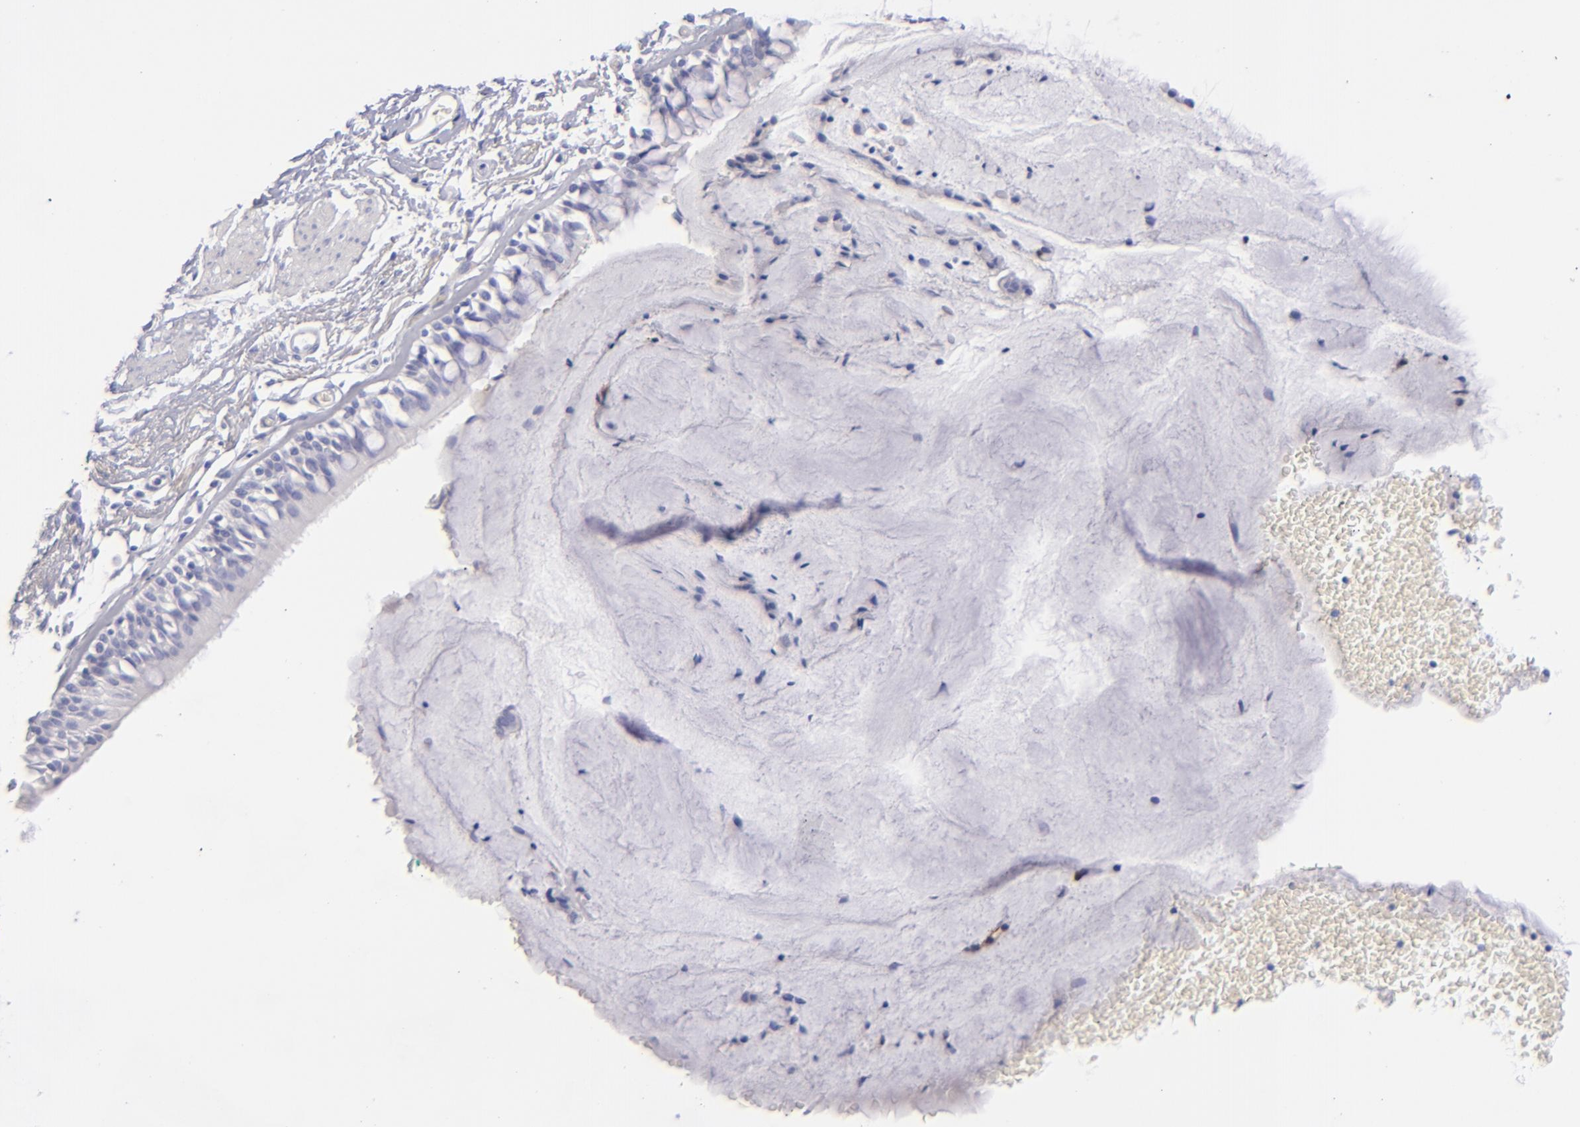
{"staining": {"intensity": "negative", "quantity": "none", "location": "none"}, "tissue": "bronchus", "cell_type": "Respiratory epithelial cells", "image_type": "normal", "snomed": [{"axis": "morphology", "description": "Normal tissue, NOS"}, {"axis": "topography", "description": "Lymph node of abdomen"}, {"axis": "topography", "description": "Lymph node of pelvis"}], "caption": "This histopathology image is of unremarkable bronchus stained with IHC to label a protein in brown with the nuclei are counter-stained blue. There is no staining in respiratory epithelial cells. (DAB (3,3'-diaminobenzidine) immunohistochemistry with hematoxylin counter stain).", "gene": "CD22", "patient": {"sex": "female", "age": 65}}